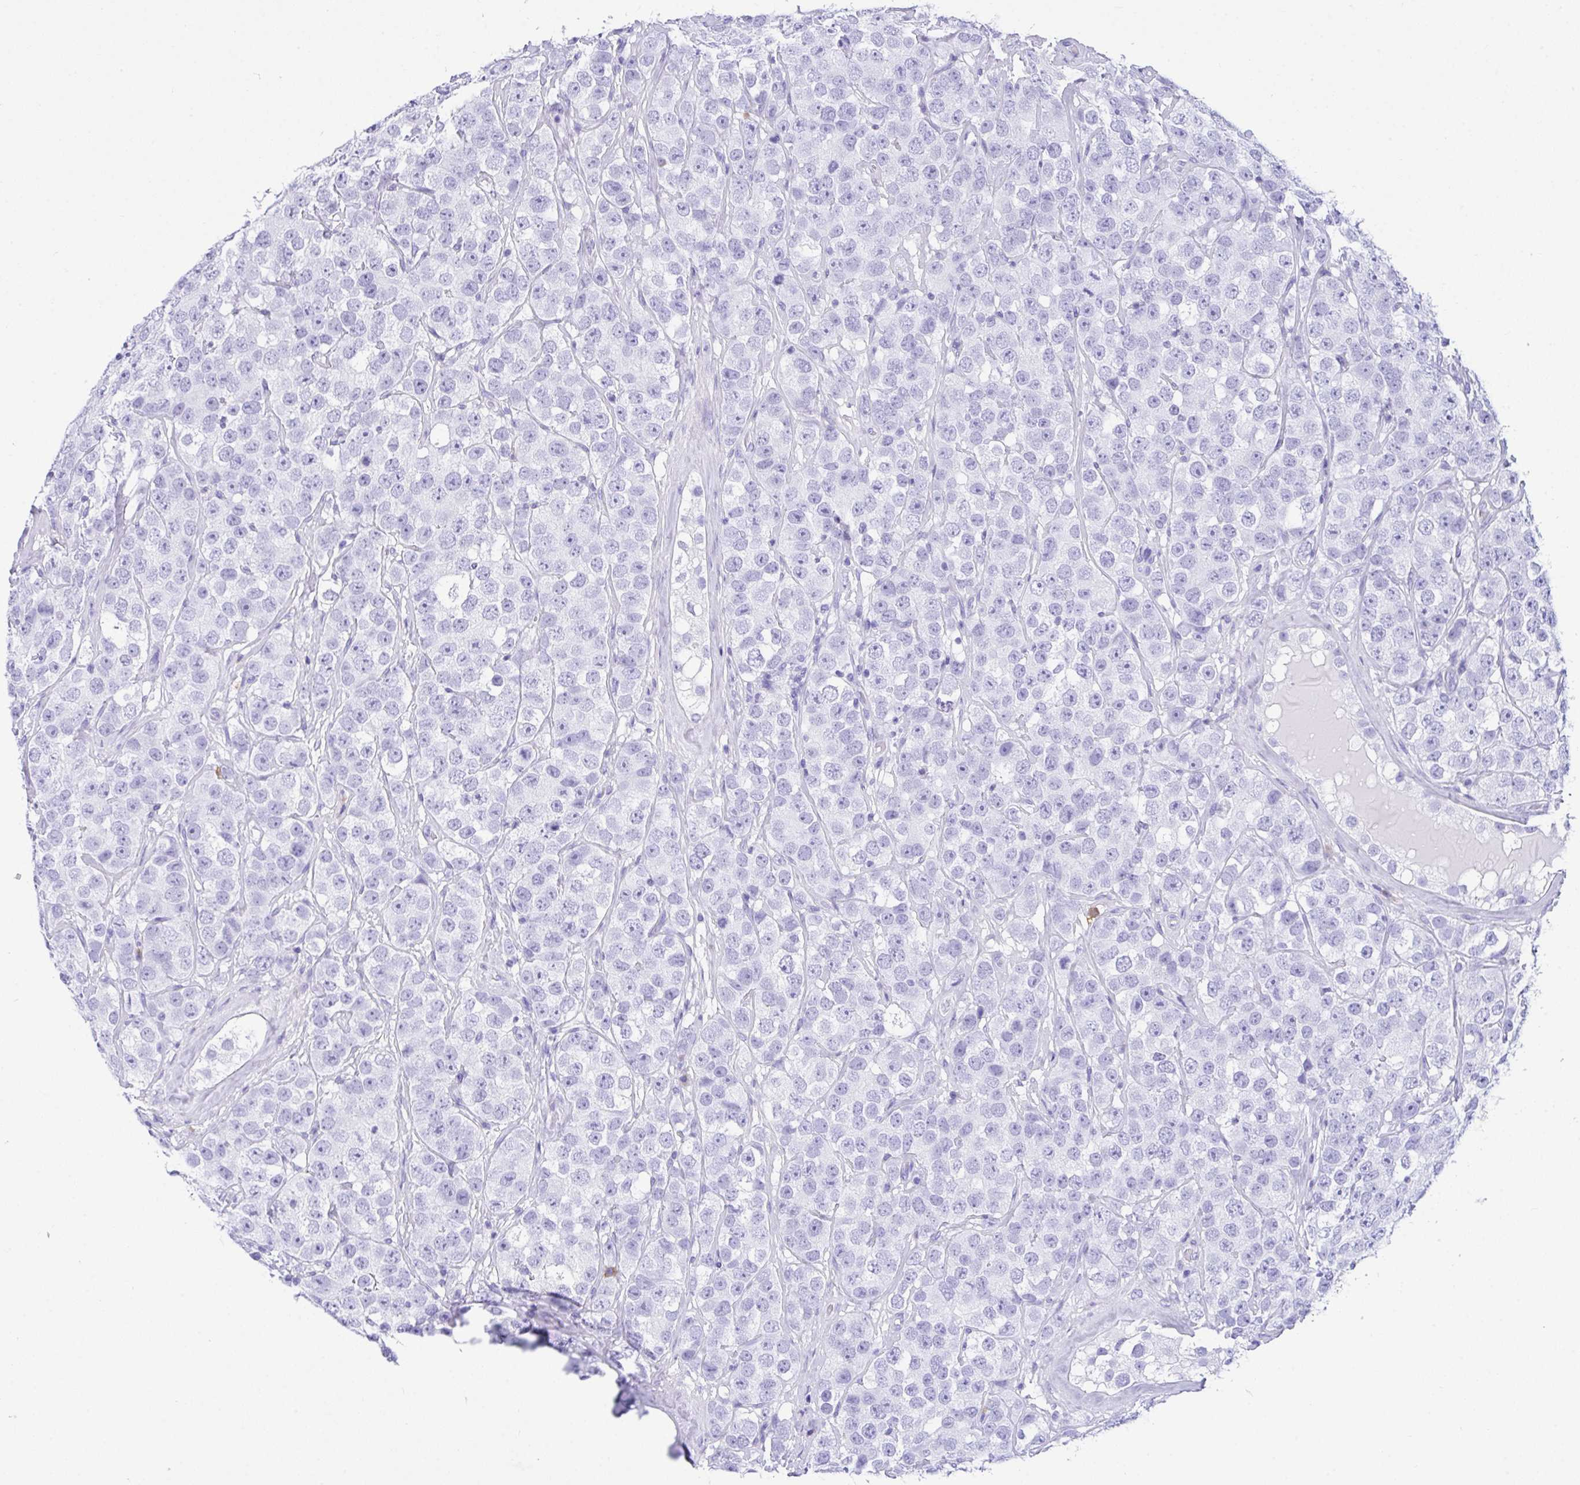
{"staining": {"intensity": "negative", "quantity": "none", "location": "none"}, "tissue": "testis cancer", "cell_type": "Tumor cells", "image_type": "cancer", "snomed": [{"axis": "morphology", "description": "Seminoma, NOS"}, {"axis": "topography", "description": "Testis"}], "caption": "DAB immunohistochemical staining of human seminoma (testis) reveals no significant staining in tumor cells. (DAB immunohistochemistry (IHC), high magnification).", "gene": "BEST4", "patient": {"sex": "male", "age": 28}}